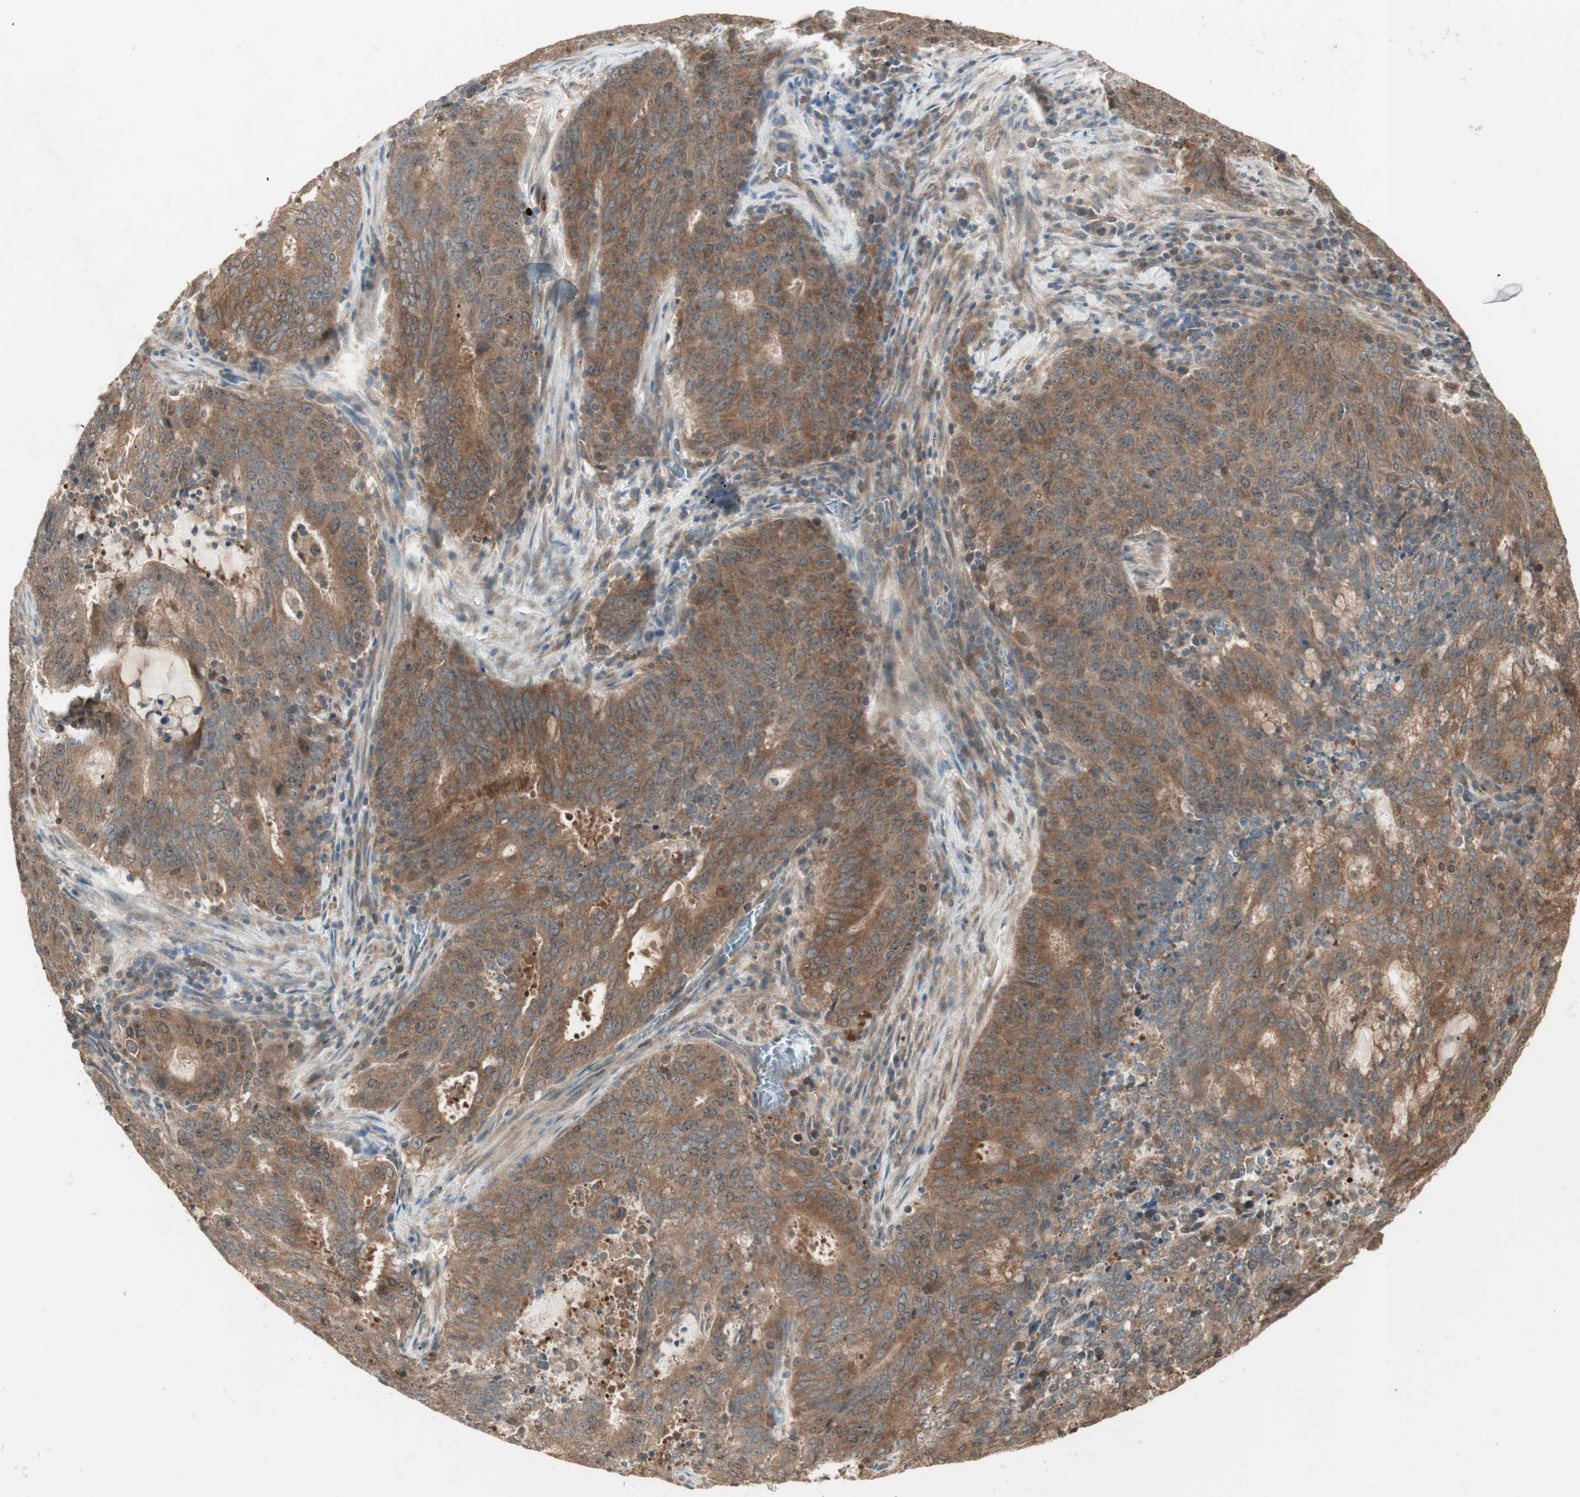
{"staining": {"intensity": "moderate", "quantity": ">75%", "location": "cytoplasmic/membranous"}, "tissue": "cervical cancer", "cell_type": "Tumor cells", "image_type": "cancer", "snomed": [{"axis": "morphology", "description": "Adenocarcinoma, NOS"}, {"axis": "topography", "description": "Cervix"}], "caption": "Tumor cells demonstrate medium levels of moderate cytoplasmic/membranous staining in approximately >75% of cells in human cervical cancer. (brown staining indicates protein expression, while blue staining denotes nuclei).", "gene": "ATP6AP2", "patient": {"sex": "female", "age": 44}}